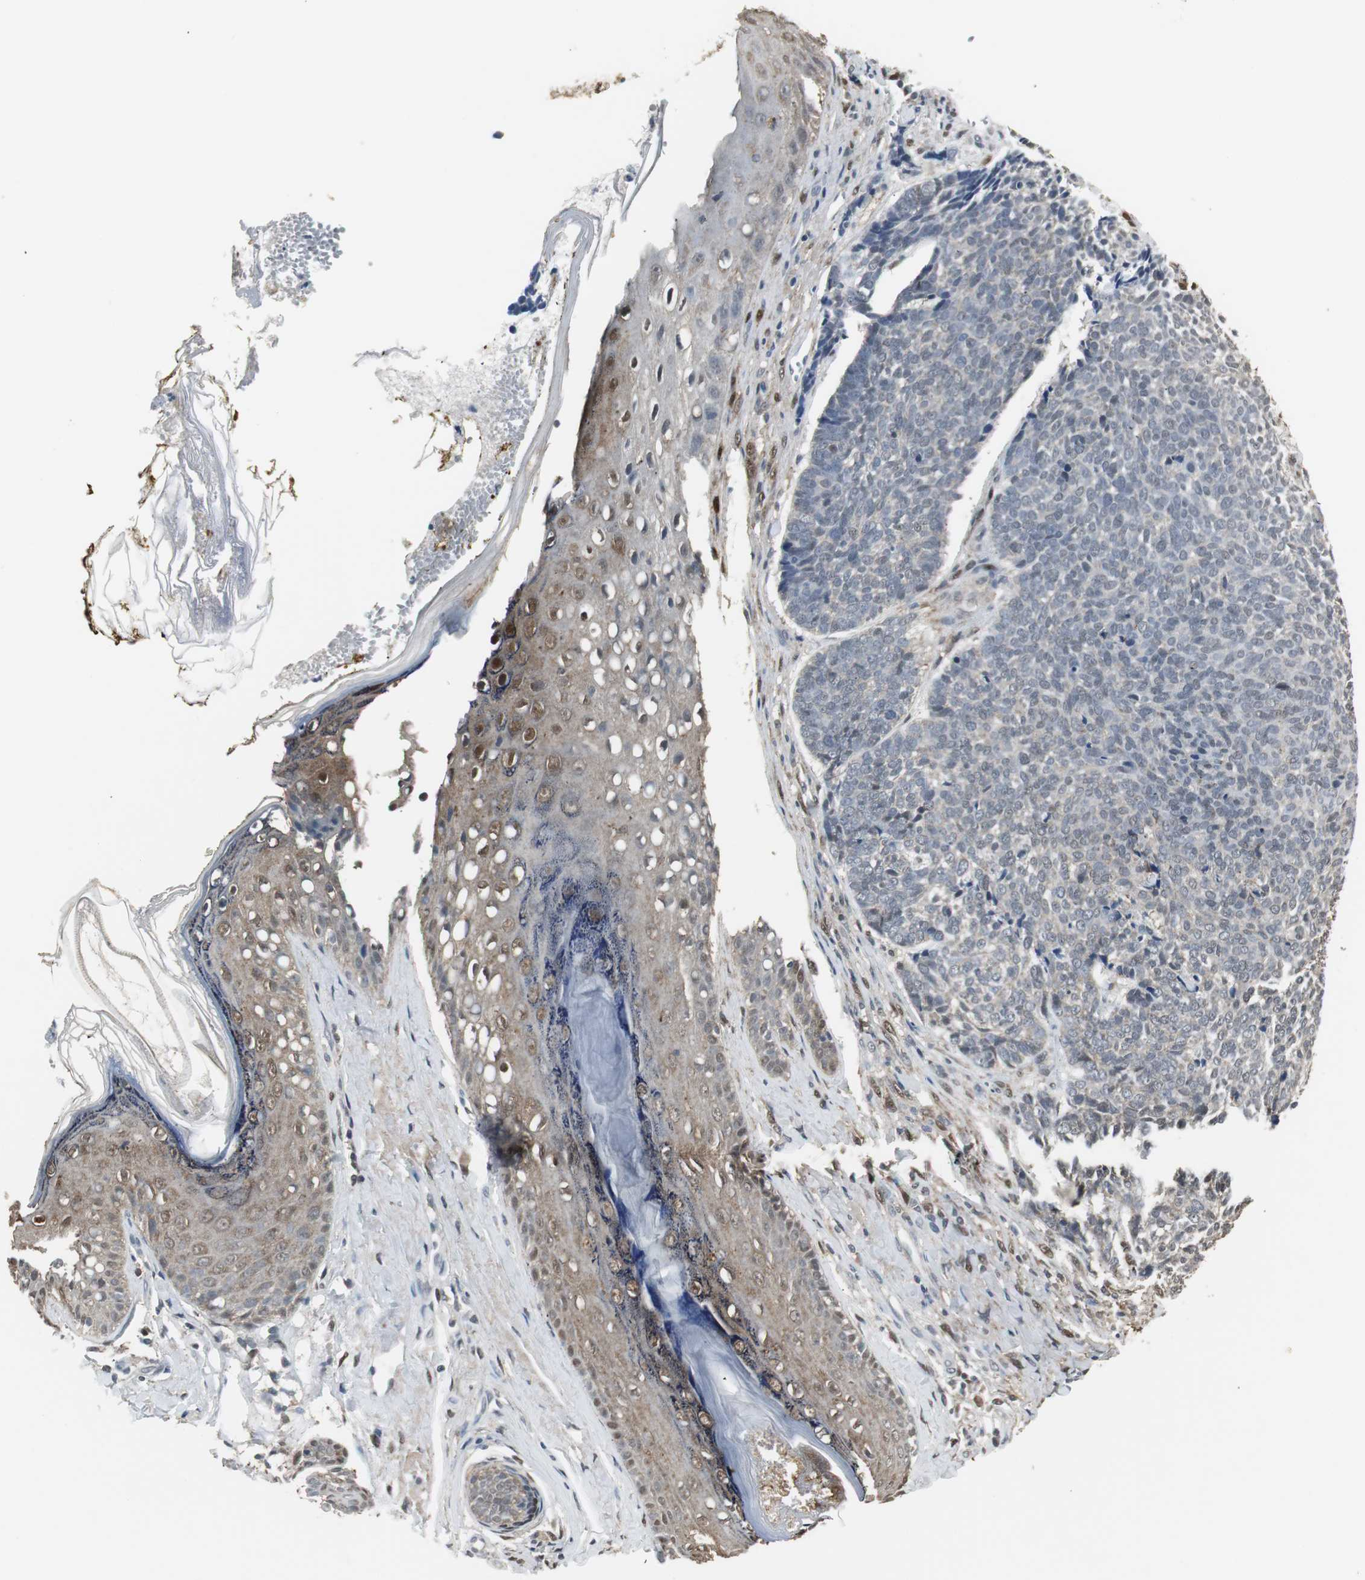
{"staining": {"intensity": "negative", "quantity": "none", "location": "none"}, "tissue": "skin cancer", "cell_type": "Tumor cells", "image_type": "cancer", "snomed": [{"axis": "morphology", "description": "Basal cell carcinoma"}, {"axis": "topography", "description": "Skin"}], "caption": "High magnification brightfield microscopy of skin cancer (basal cell carcinoma) stained with DAB (3,3'-diaminobenzidine) (brown) and counterstained with hematoxylin (blue): tumor cells show no significant expression.", "gene": "PLIN3", "patient": {"sex": "male", "age": 84}}